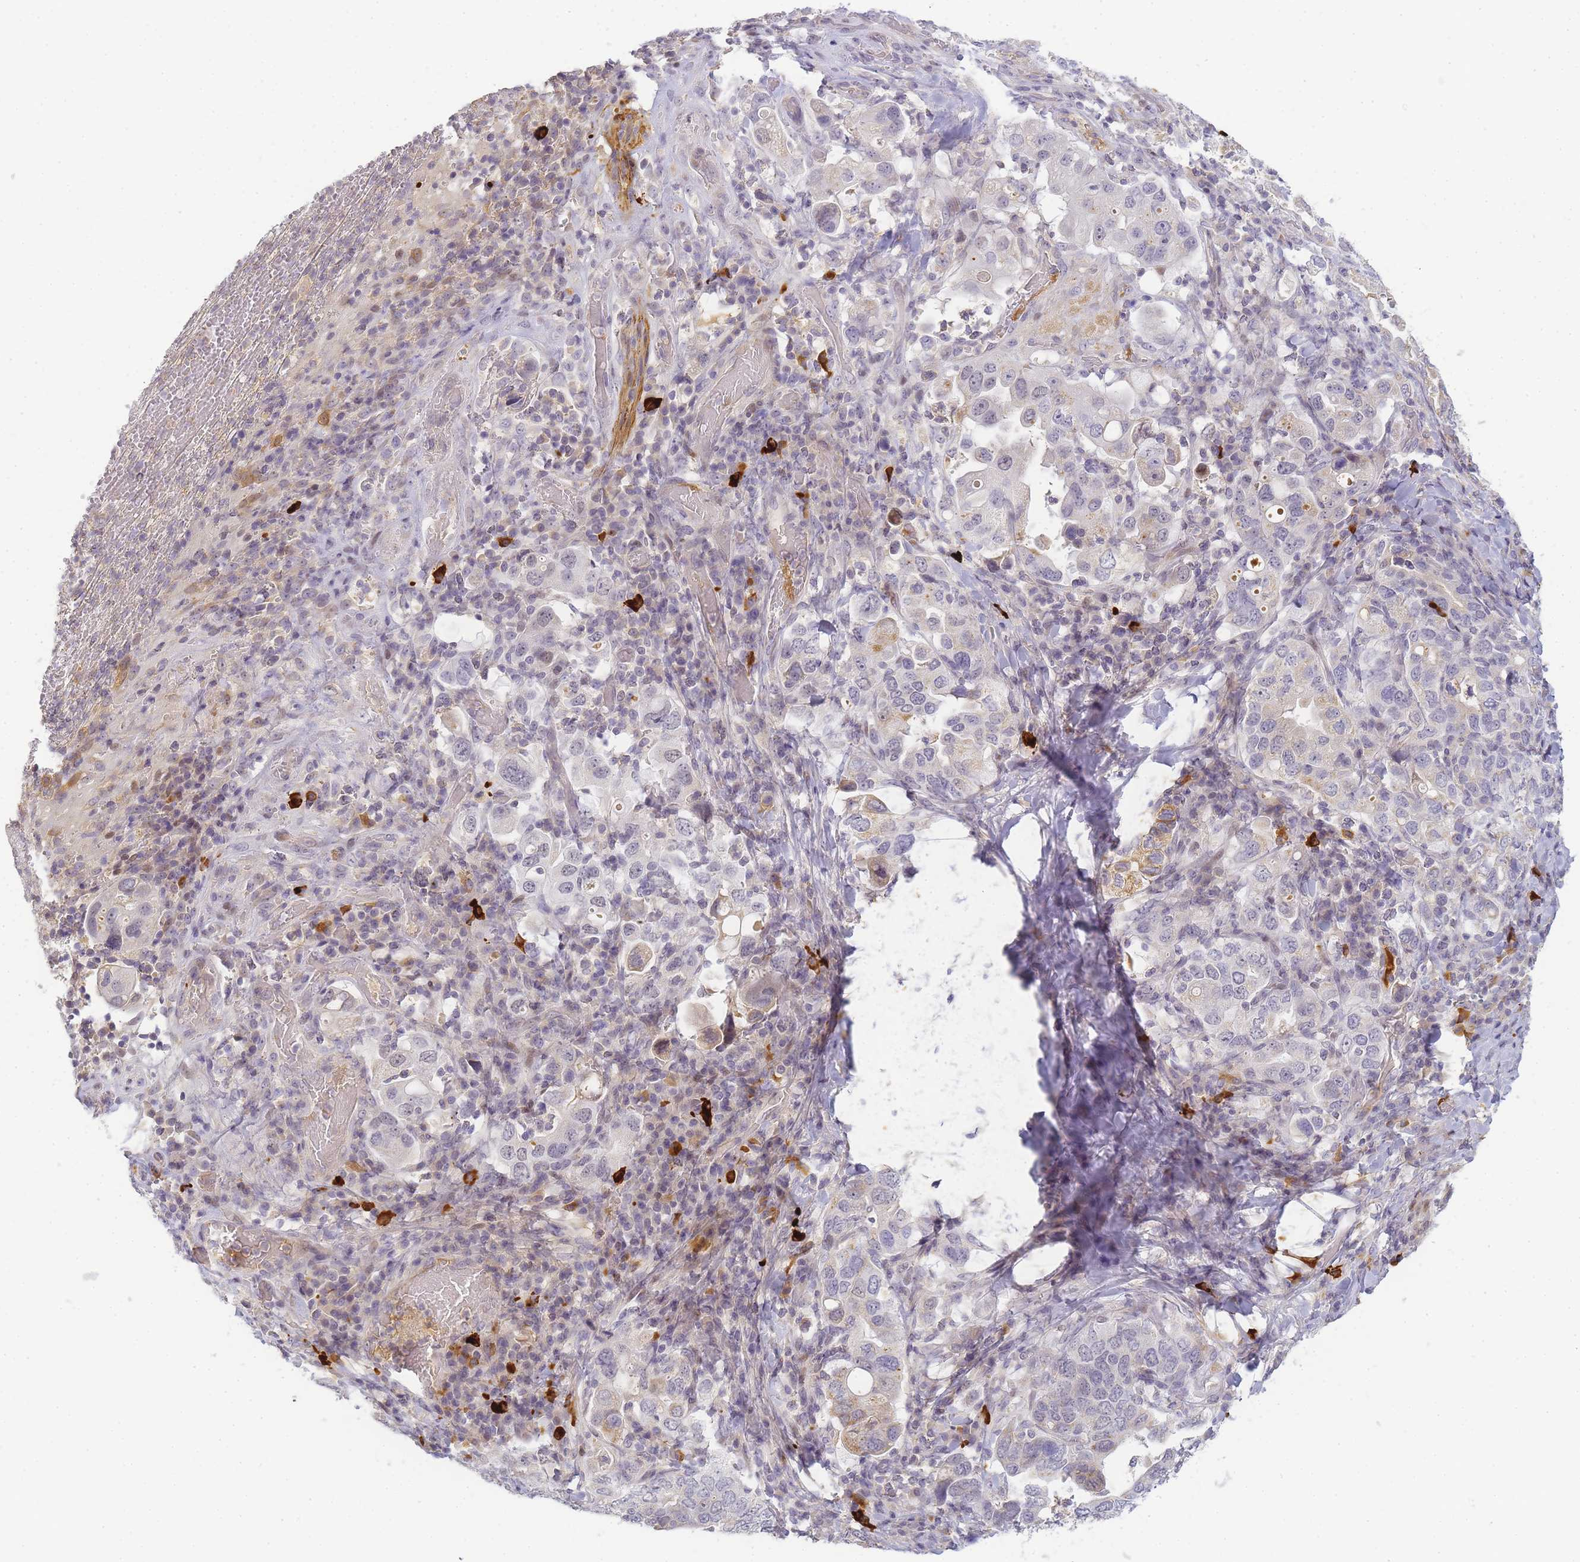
{"staining": {"intensity": "negative", "quantity": "none", "location": "none"}, "tissue": "stomach cancer", "cell_type": "Tumor cells", "image_type": "cancer", "snomed": [{"axis": "morphology", "description": "Adenocarcinoma, NOS"}, {"axis": "topography", "description": "Stomach, upper"}], "caption": "Immunohistochemistry (IHC) photomicrograph of adenocarcinoma (stomach) stained for a protein (brown), which demonstrates no staining in tumor cells.", "gene": "RRAD", "patient": {"sex": "male", "age": 62}}